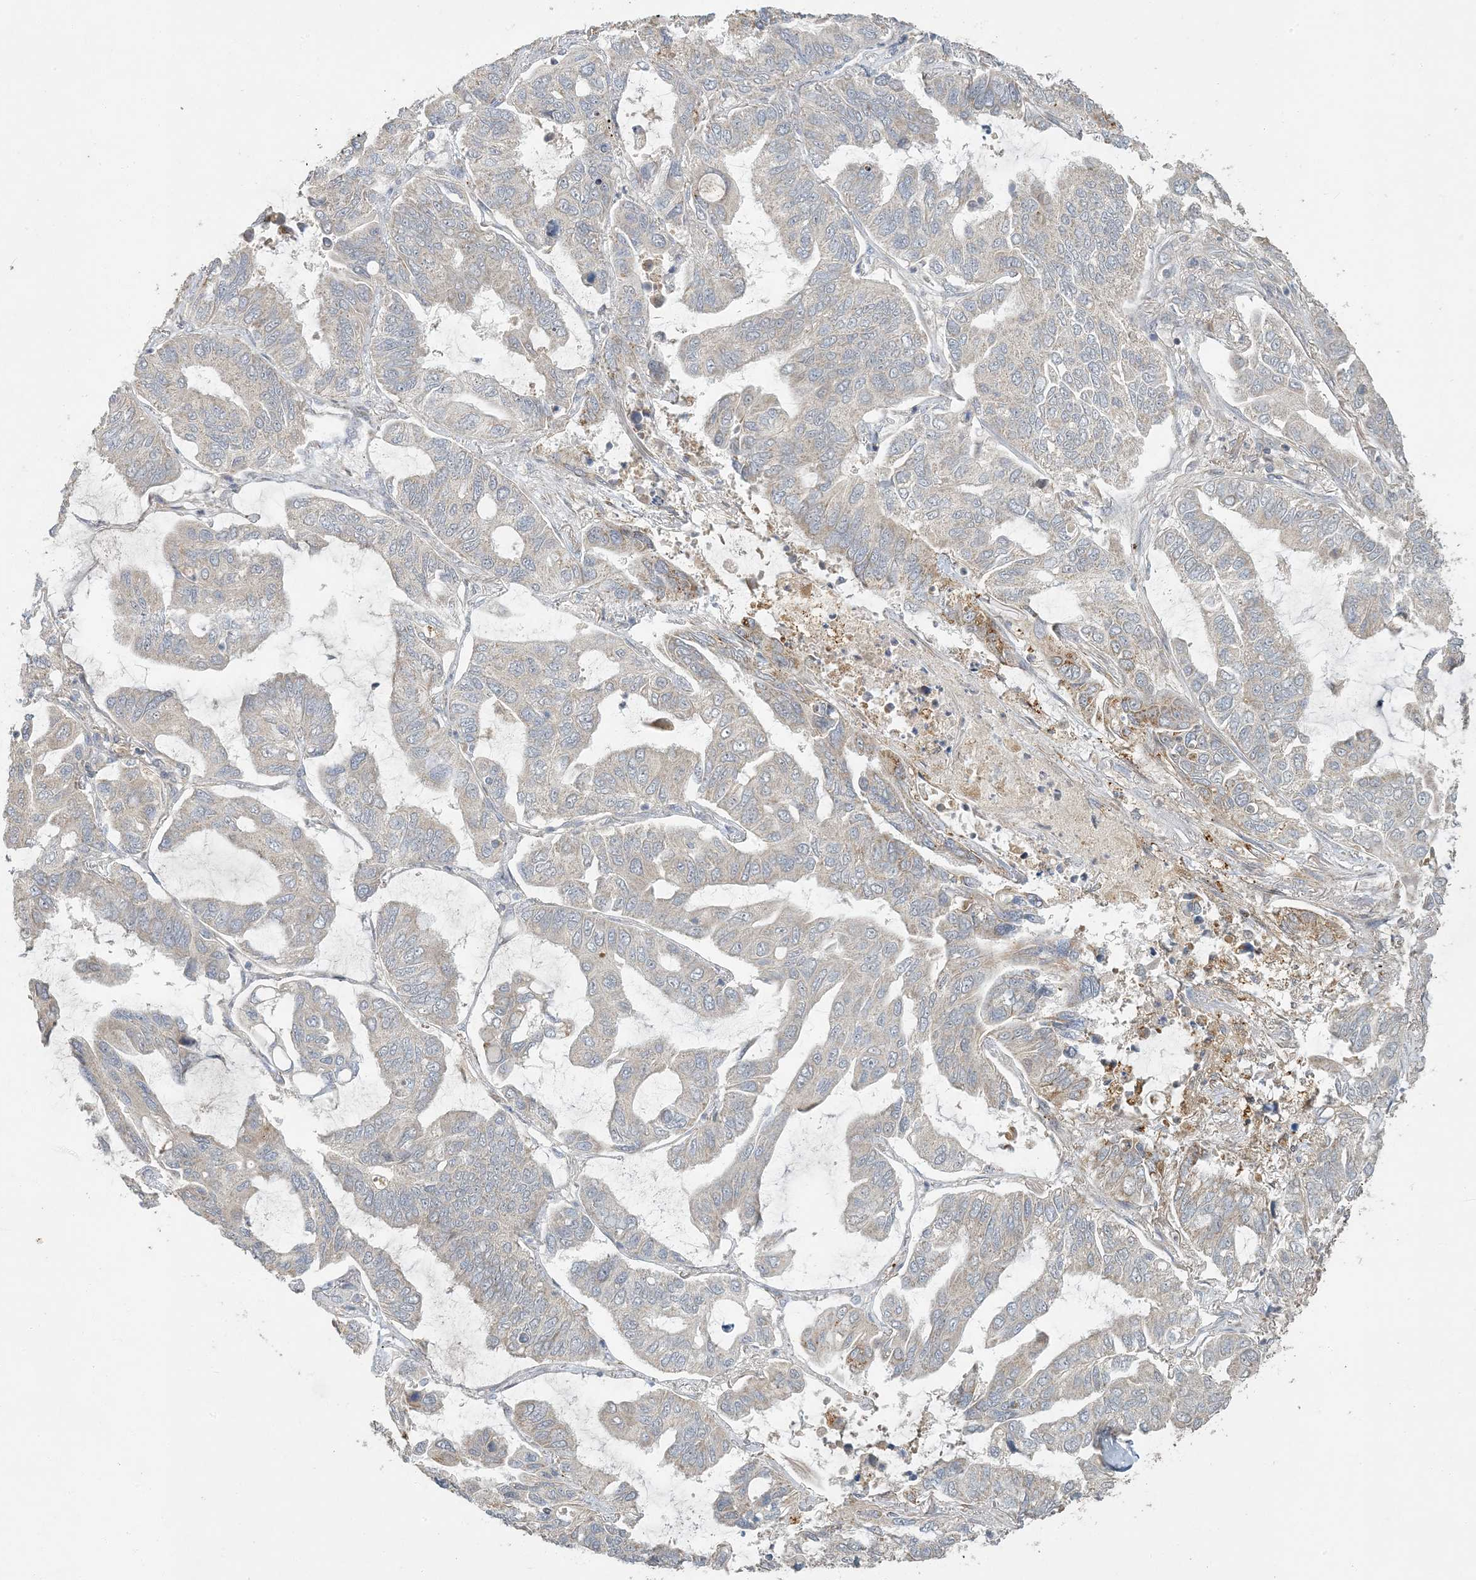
{"staining": {"intensity": "weak", "quantity": "<25%", "location": "cytoplasmic/membranous"}, "tissue": "lung cancer", "cell_type": "Tumor cells", "image_type": "cancer", "snomed": [{"axis": "morphology", "description": "Adenocarcinoma, NOS"}, {"axis": "topography", "description": "Lung"}], "caption": "The immunohistochemistry (IHC) micrograph has no significant expression in tumor cells of lung adenocarcinoma tissue.", "gene": "LTN1", "patient": {"sex": "male", "age": 64}}